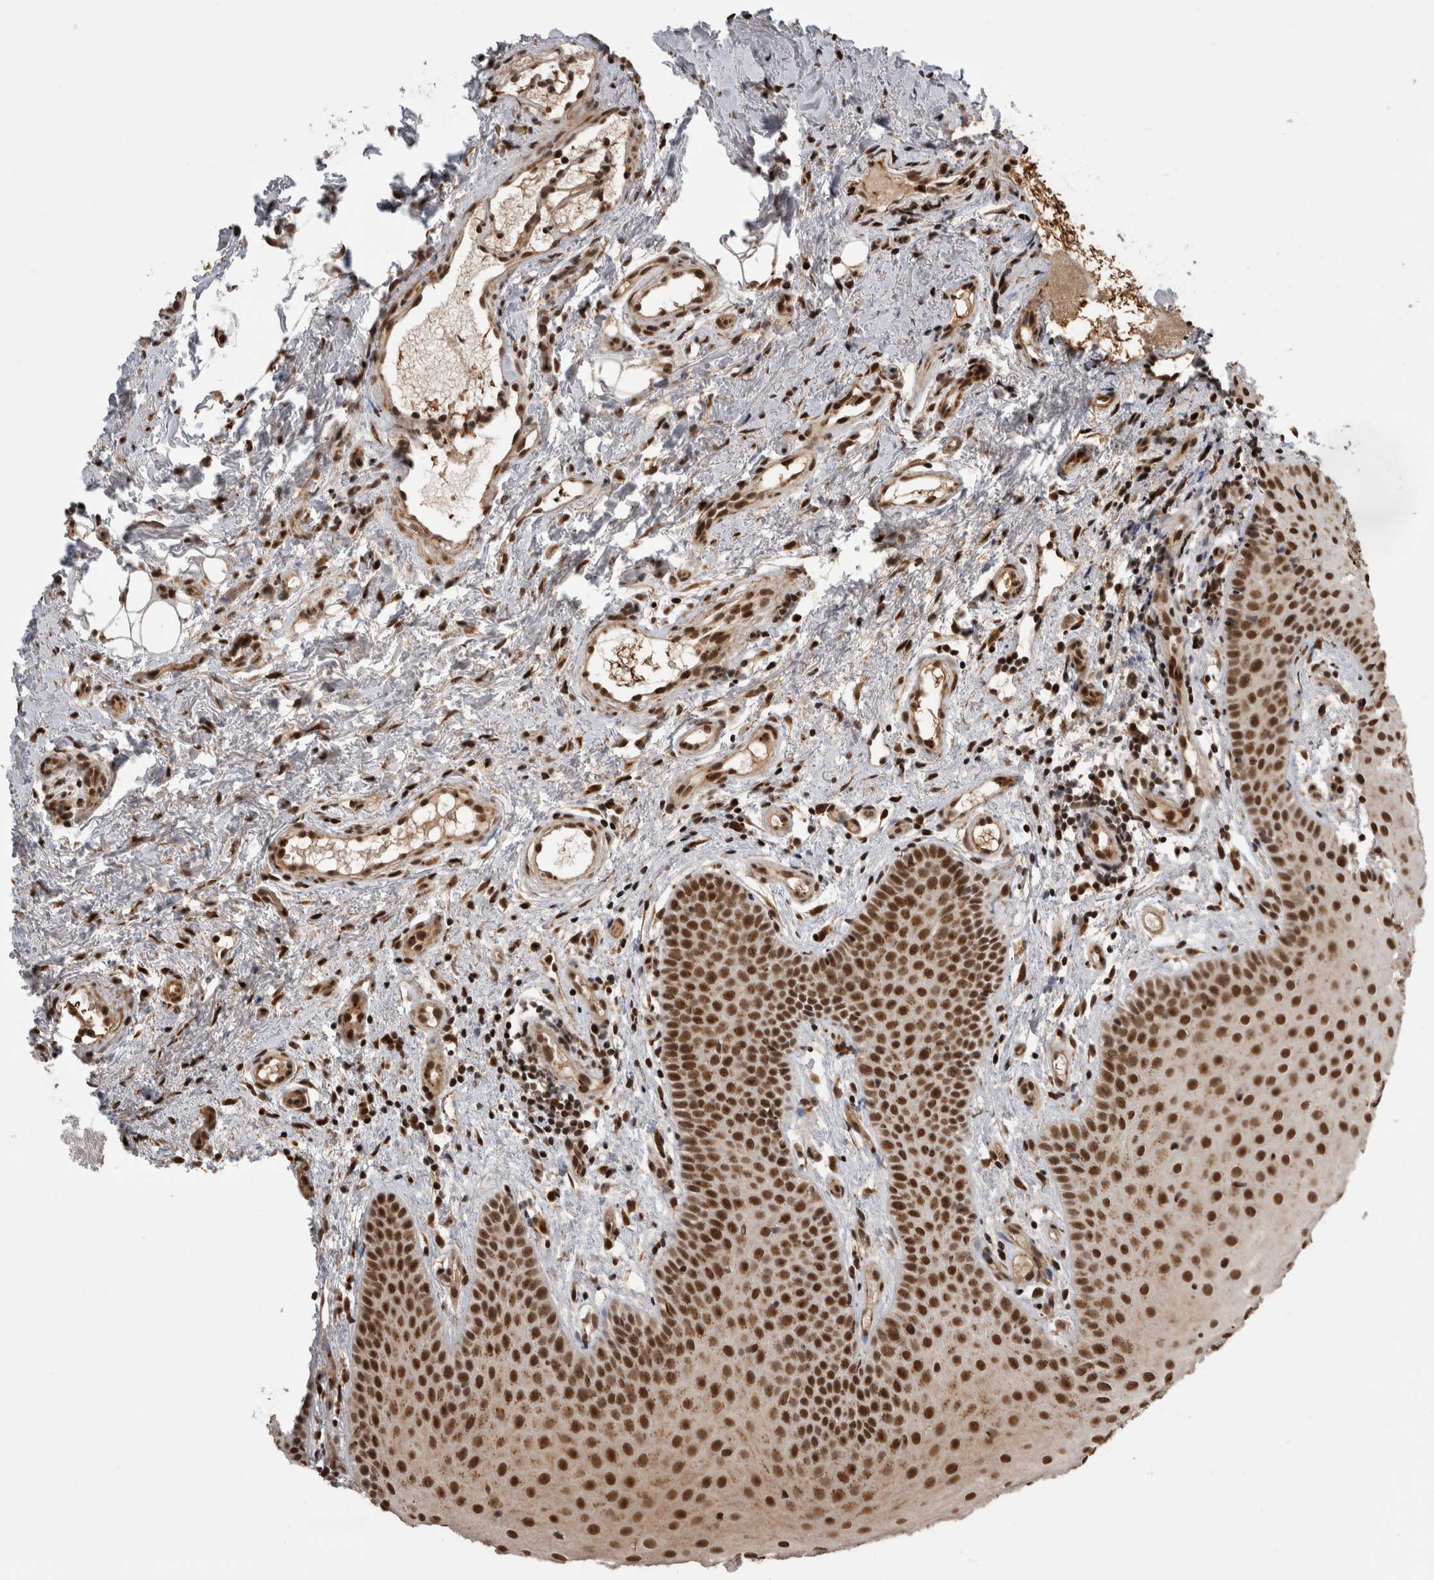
{"staining": {"intensity": "strong", "quantity": ">75%", "location": "nuclear"}, "tissue": "oral mucosa", "cell_type": "Squamous epithelial cells", "image_type": "normal", "snomed": [{"axis": "morphology", "description": "Normal tissue, NOS"}, {"axis": "topography", "description": "Oral tissue"}], "caption": "Strong nuclear protein expression is appreciated in about >75% of squamous epithelial cells in oral mucosa.", "gene": "CPSF2", "patient": {"sex": "male", "age": 60}}